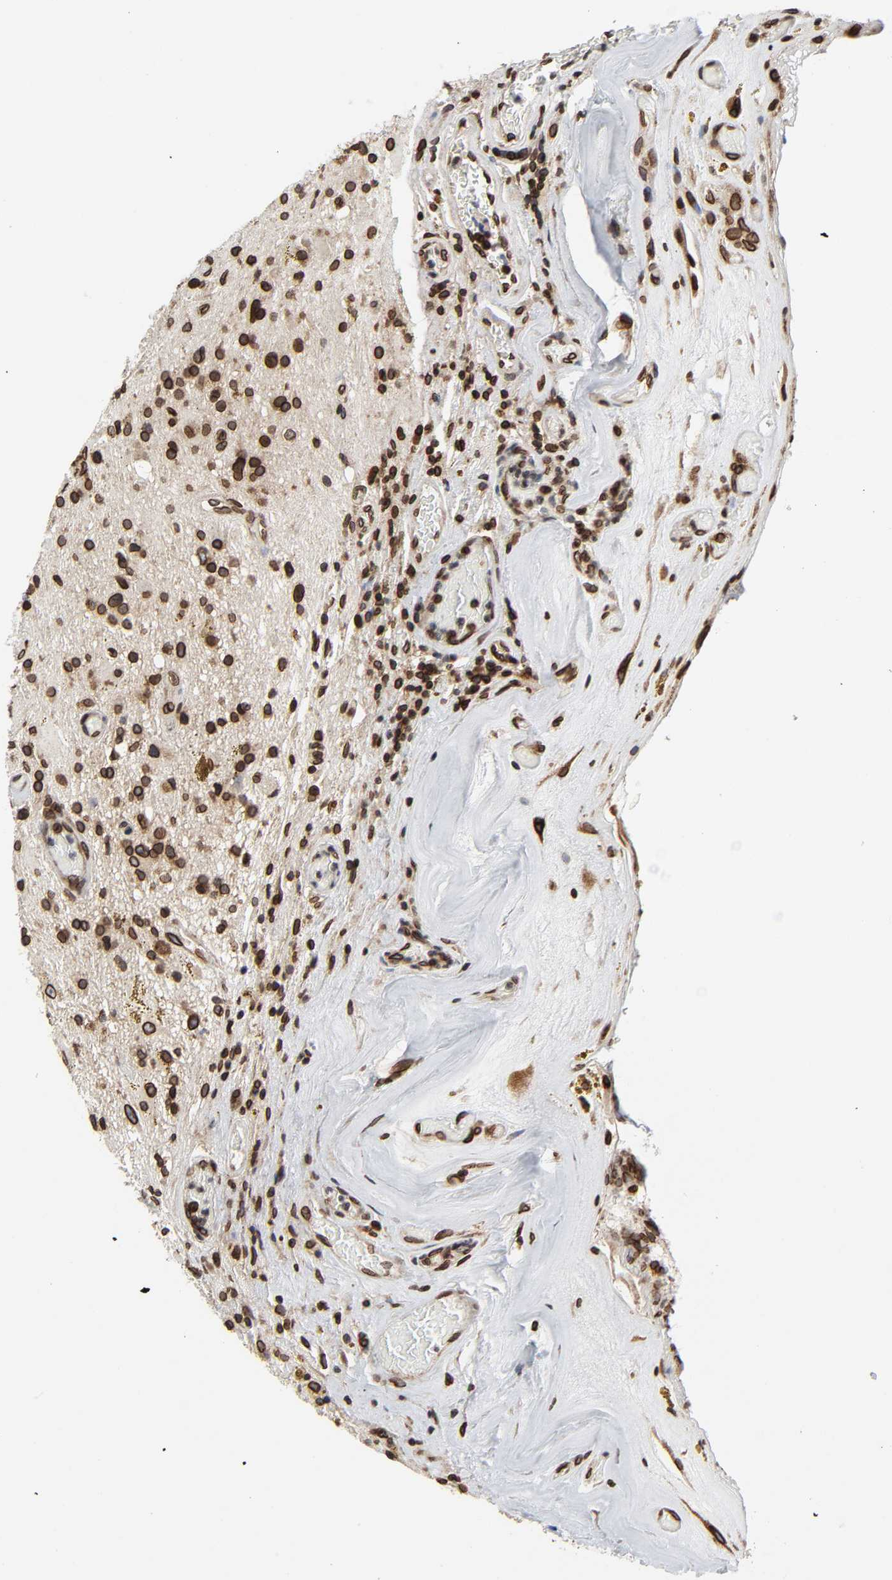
{"staining": {"intensity": "strong", "quantity": ">75%", "location": "cytoplasmic/membranous,nuclear"}, "tissue": "glioma", "cell_type": "Tumor cells", "image_type": "cancer", "snomed": [{"axis": "morphology", "description": "Glioma, malignant, Low grade"}, {"axis": "topography", "description": "Brain"}], "caption": "Strong cytoplasmic/membranous and nuclear positivity for a protein is appreciated in about >75% of tumor cells of malignant glioma (low-grade) using immunohistochemistry (IHC).", "gene": "RANGAP1", "patient": {"sex": "male", "age": 58}}